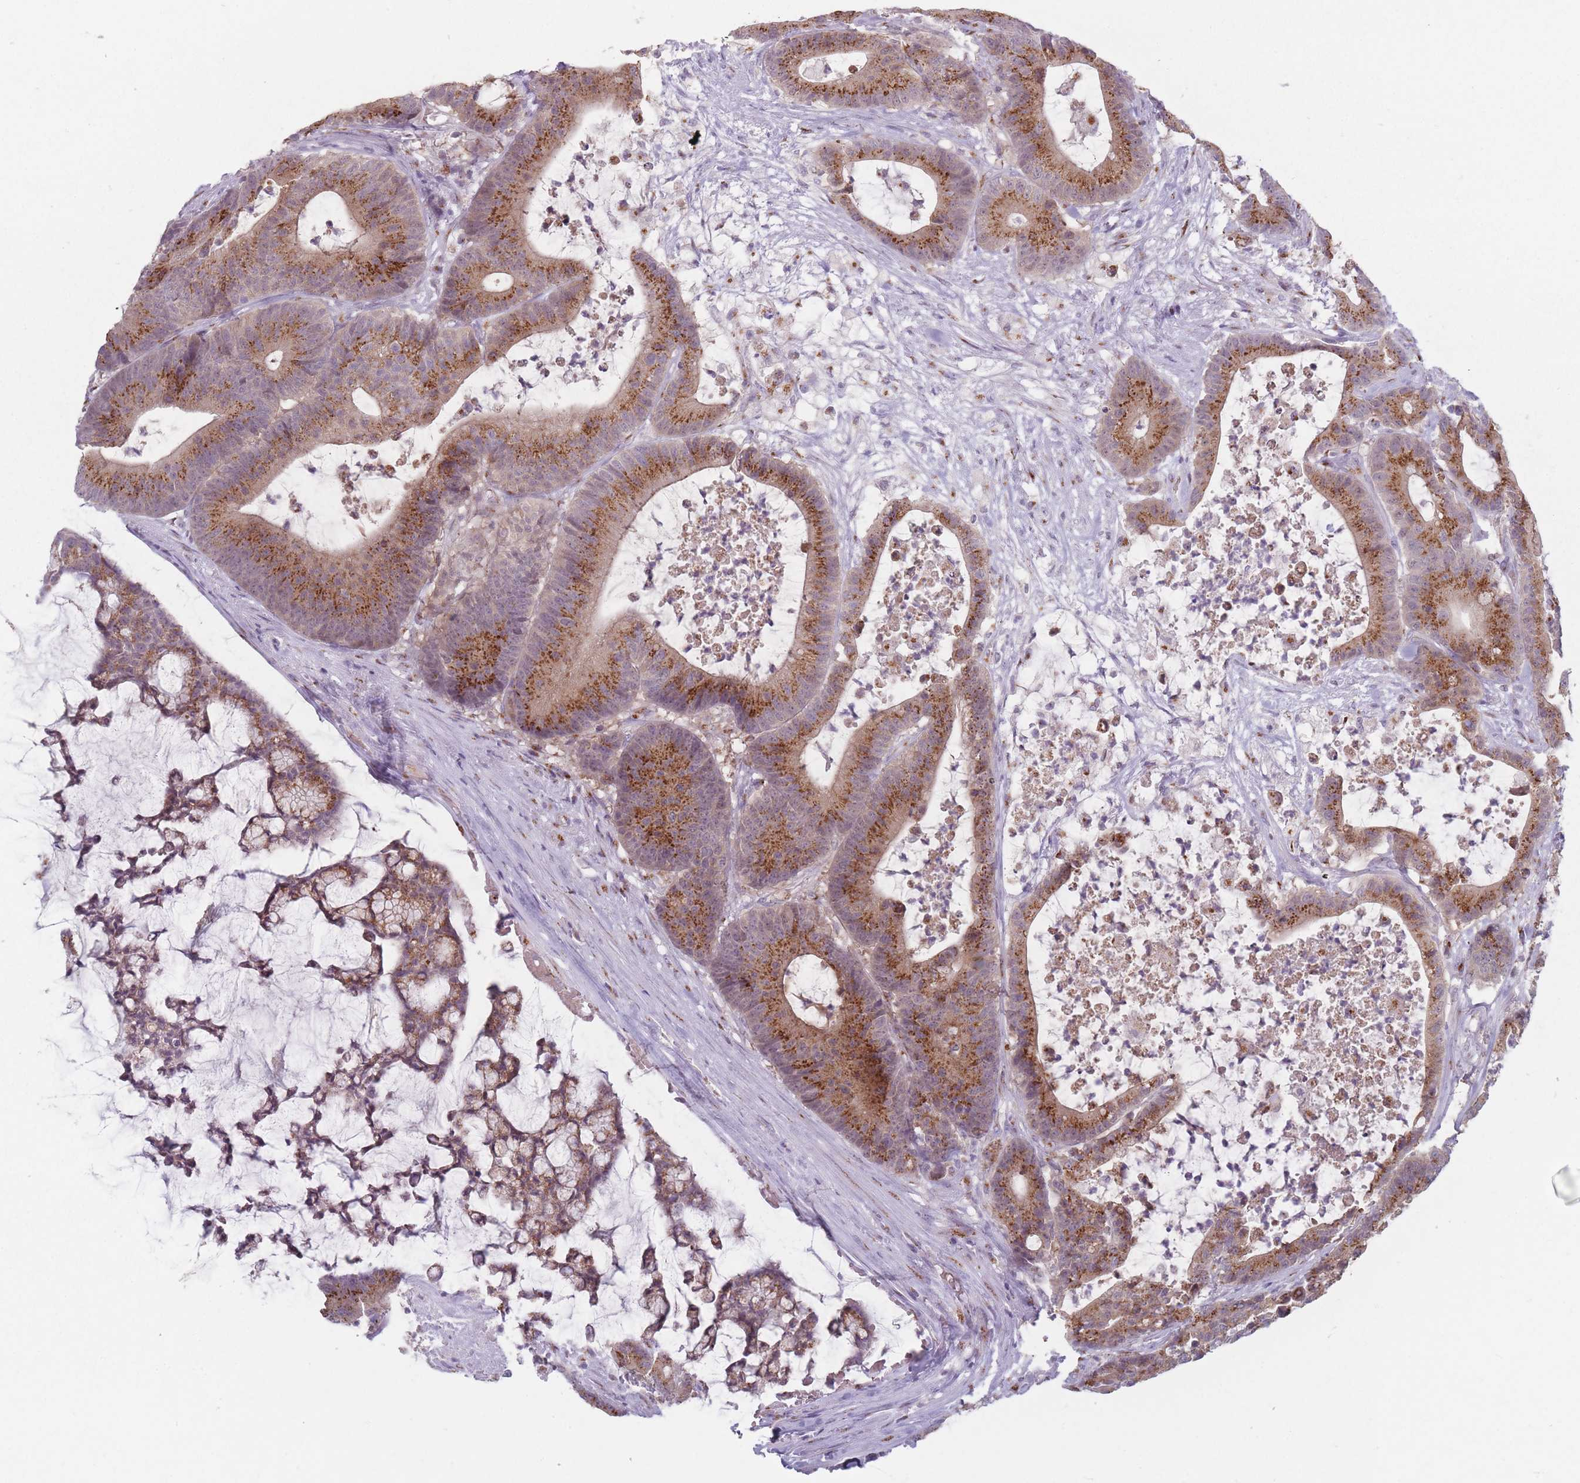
{"staining": {"intensity": "strong", "quantity": ">75%", "location": "cytoplasmic/membranous"}, "tissue": "colorectal cancer", "cell_type": "Tumor cells", "image_type": "cancer", "snomed": [{"axis": "morphology", "description": "Adenocarcinoma, NOS"}, {"axis": "topography", "description": "Colon"}], "caption": "Colorectal cancer tissue exhibits strong cytoplasmic/membranous positivity in about >75% of tumor cells, visualized by immunohistochemistry.", "gene": "MAN1B1", "patient": {"sex": "female", "age": 84}}